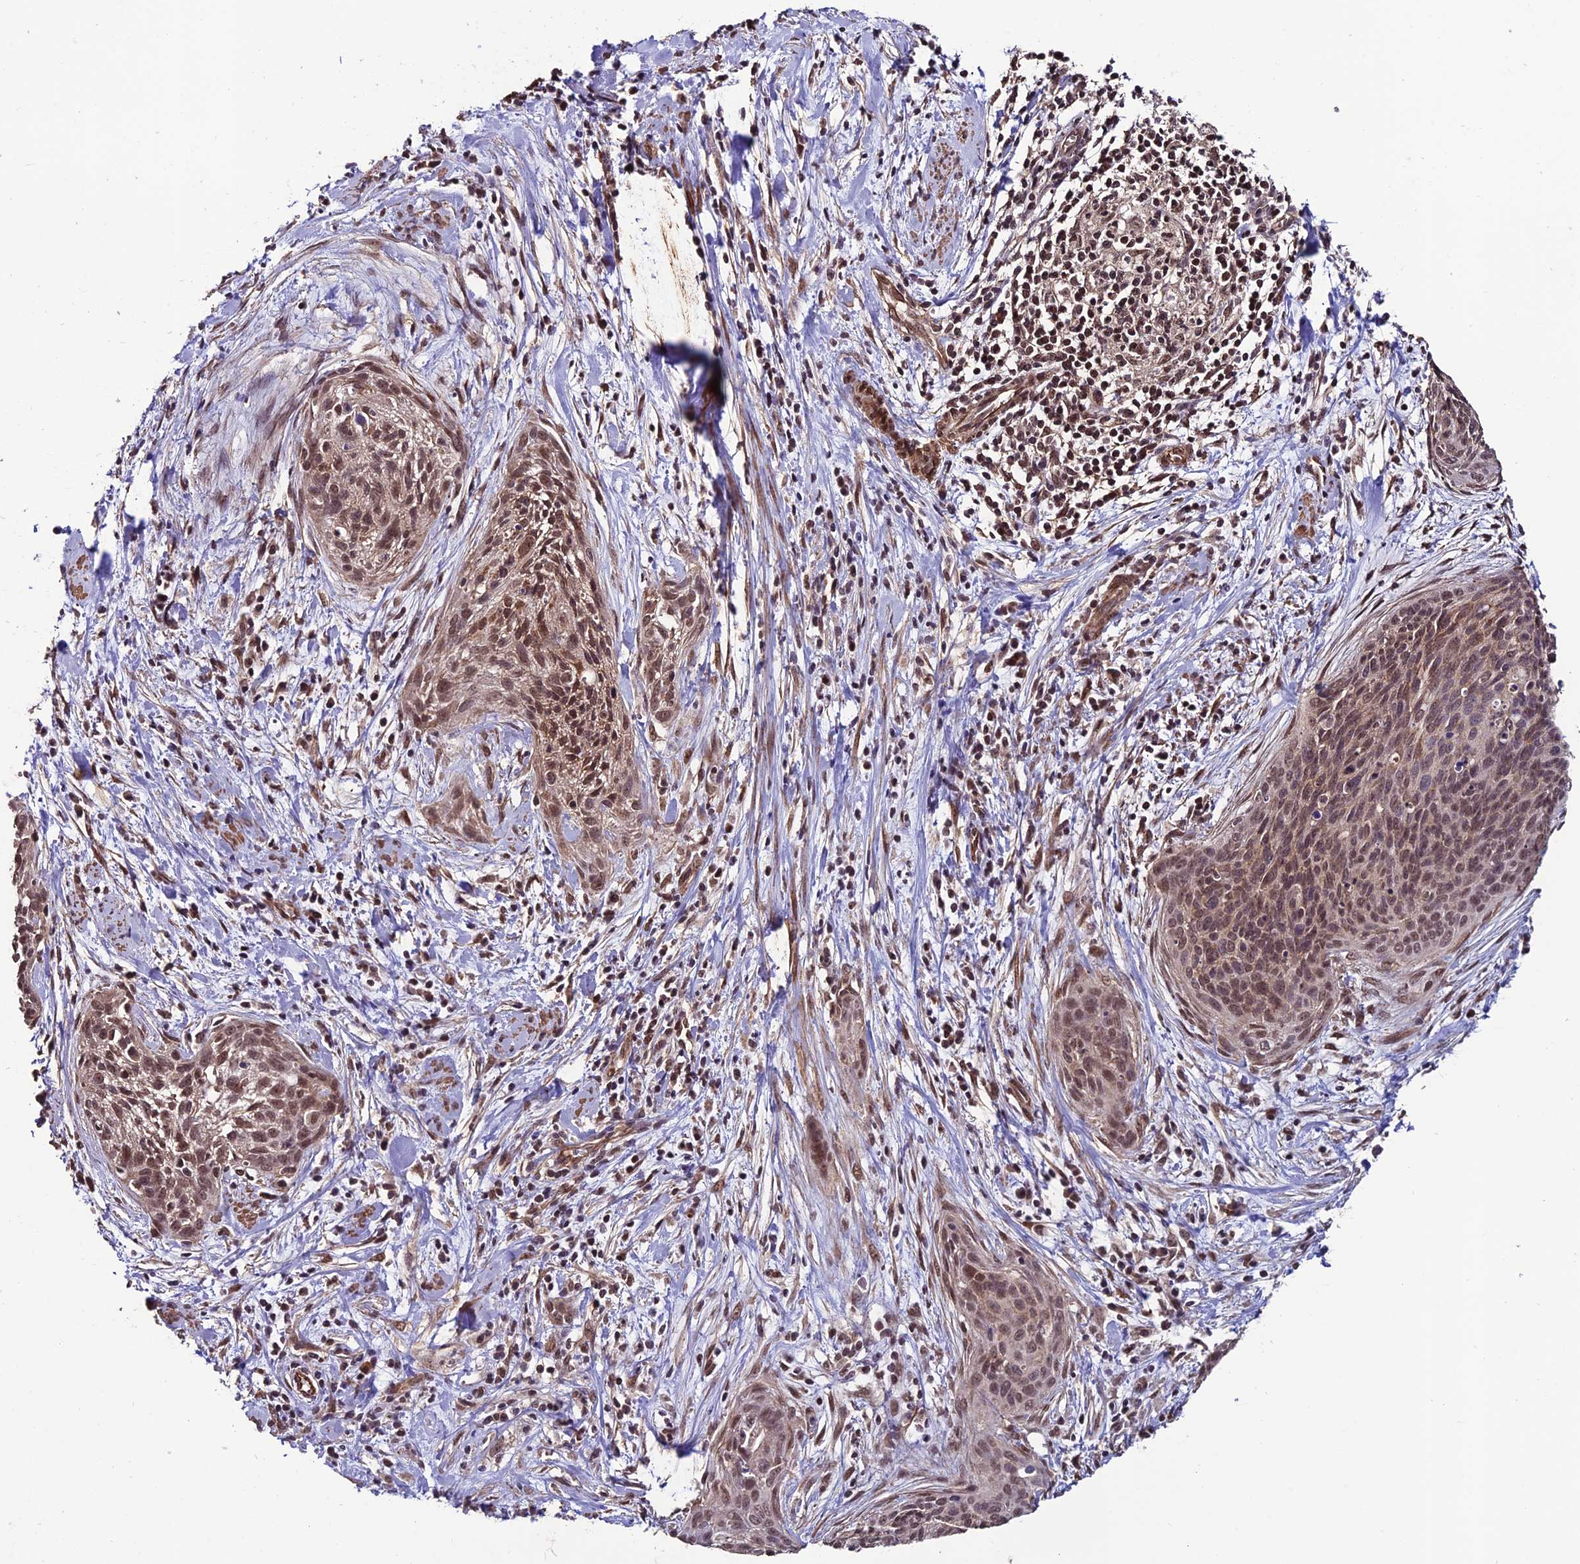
{"staining": {"intensity": "moderate", "quantity": ">75%", "location": "nuclear"}, "tissue": "cervical cancer", "cell_type": "Tumor cells", "image_type": "cancer", "snomed": [{"axis": "morphology", "description": "Squamous cell carcinoma, NOS"}, {"axis": "topography", "description": "Cervix"}], "caption": "Protein staining reveals moderate nuclear expression in approximately >75% of tumor cells in cervical cancer.", "gene": "CABIN1", "patient": {"sex": "female", "age": 55}}